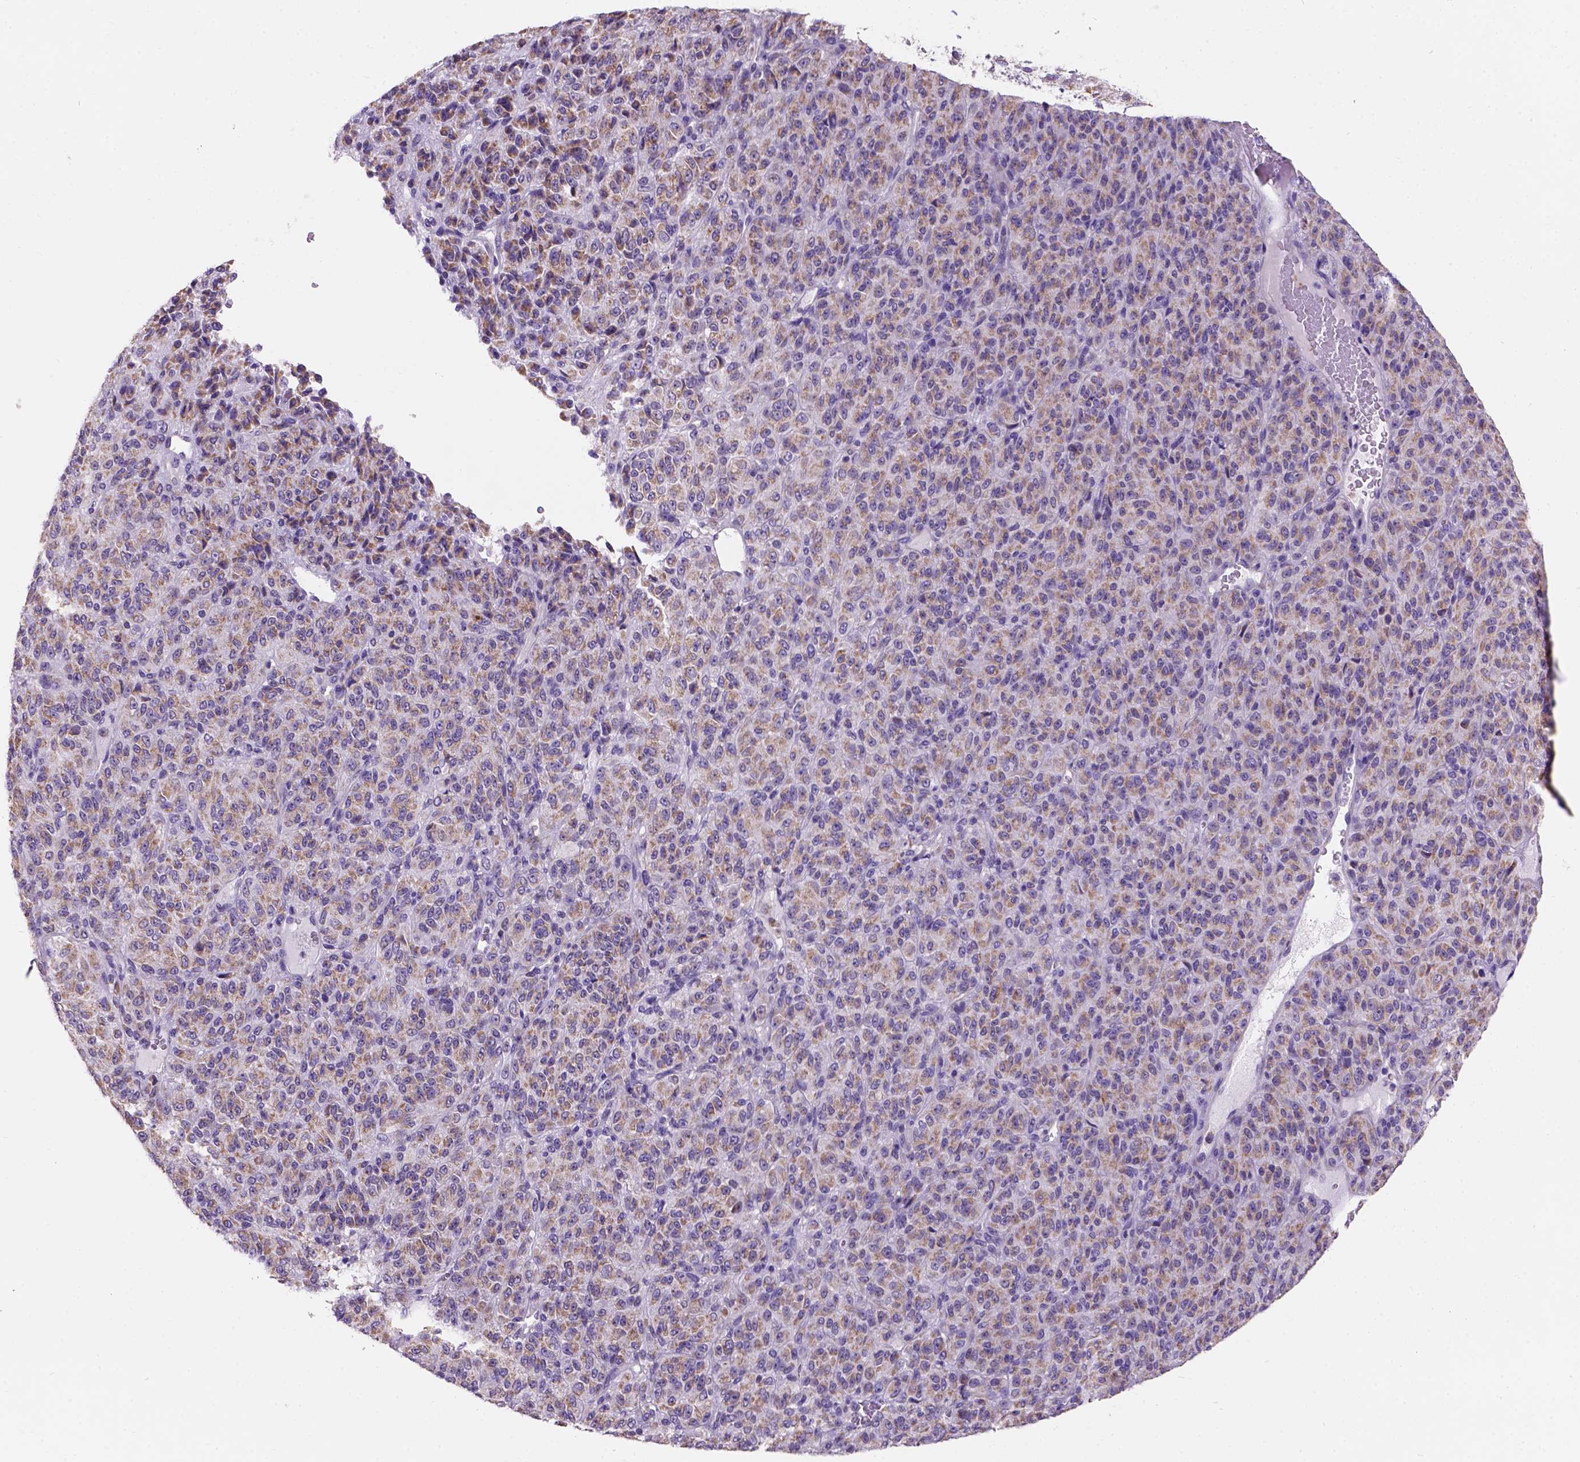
{"staining": {"intensity": "weak", "quantity": ">75%", "location": "cytoplasmic/membranous"}, "tissue": "melanoma", "cell_type": "Tumor cells", "image_type": "cancer", "snomed": [{"axis": "morphology", "description": "Malignant melanoma, Metastatic site"}, {"axis": "topography", "description": "Brain"}], "caption": "IHC of human melanoma reveals low levels of weak cytoplasmic/membranous staining in approximately >75% of tumor cells. The protein of interest is shown in brown color, while the nuclei are stained blue.", "gene": "L2HGDH", "patient": {"sex": "female", "age": 56}}